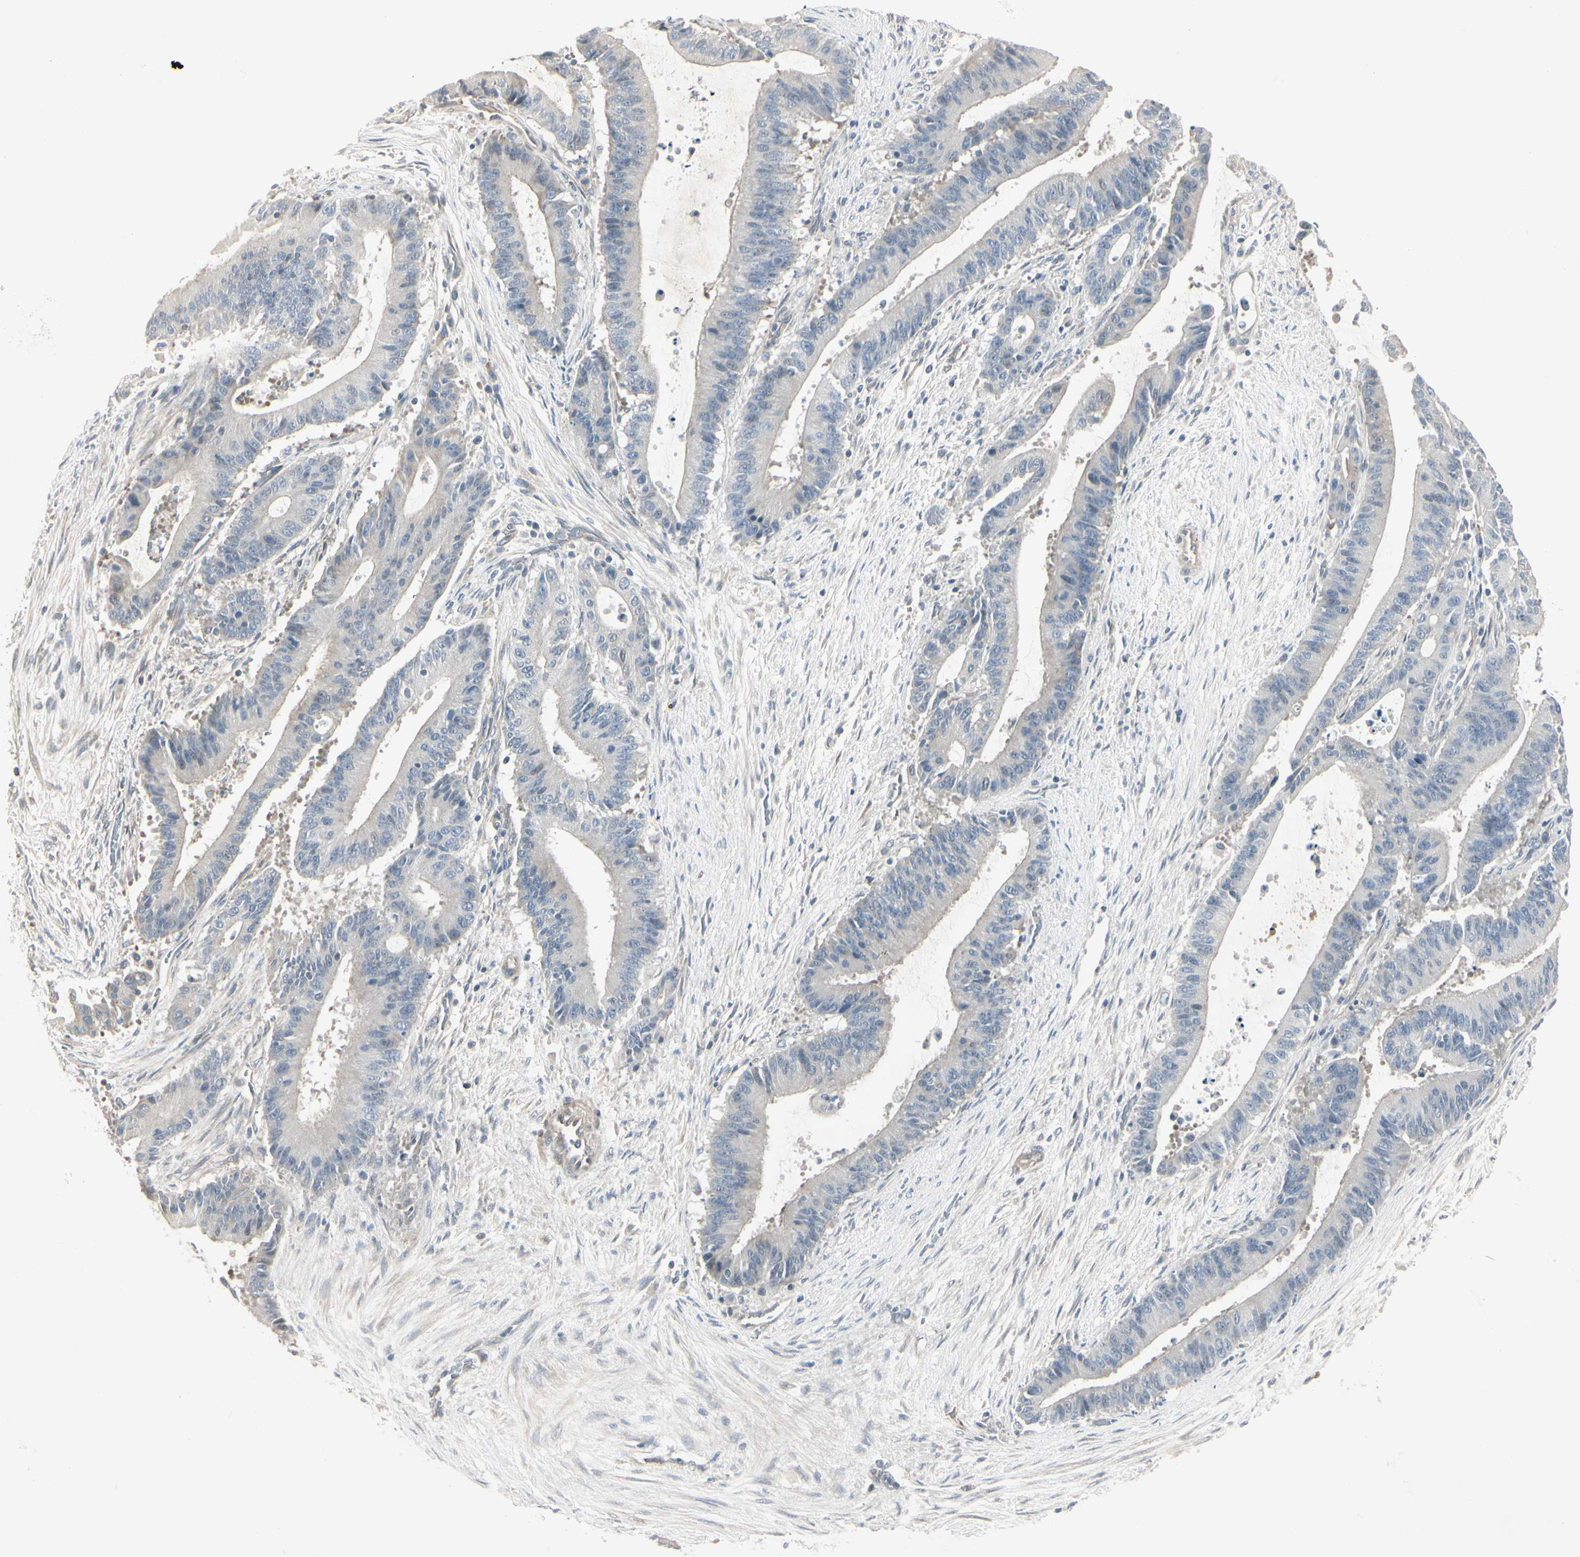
{"staining": {"intensity": "negative", "quantity": "none", "location": "none"}, "tissue": "liver cancer", "cell_type": "Tumor cells", "image_type": "cancer", "snomed": [{"axis": "morphology", "description": "Cholangiocarcinoma"}, {"axis": "topography", "description": "Liver"}], "caption": "A micrograph of liver cholangiocarcinoma stained for a protein demonstrates no brown staining in tumor cells.", "gene": "DMPK", "patient": {"sex": "female", "age": 73}}